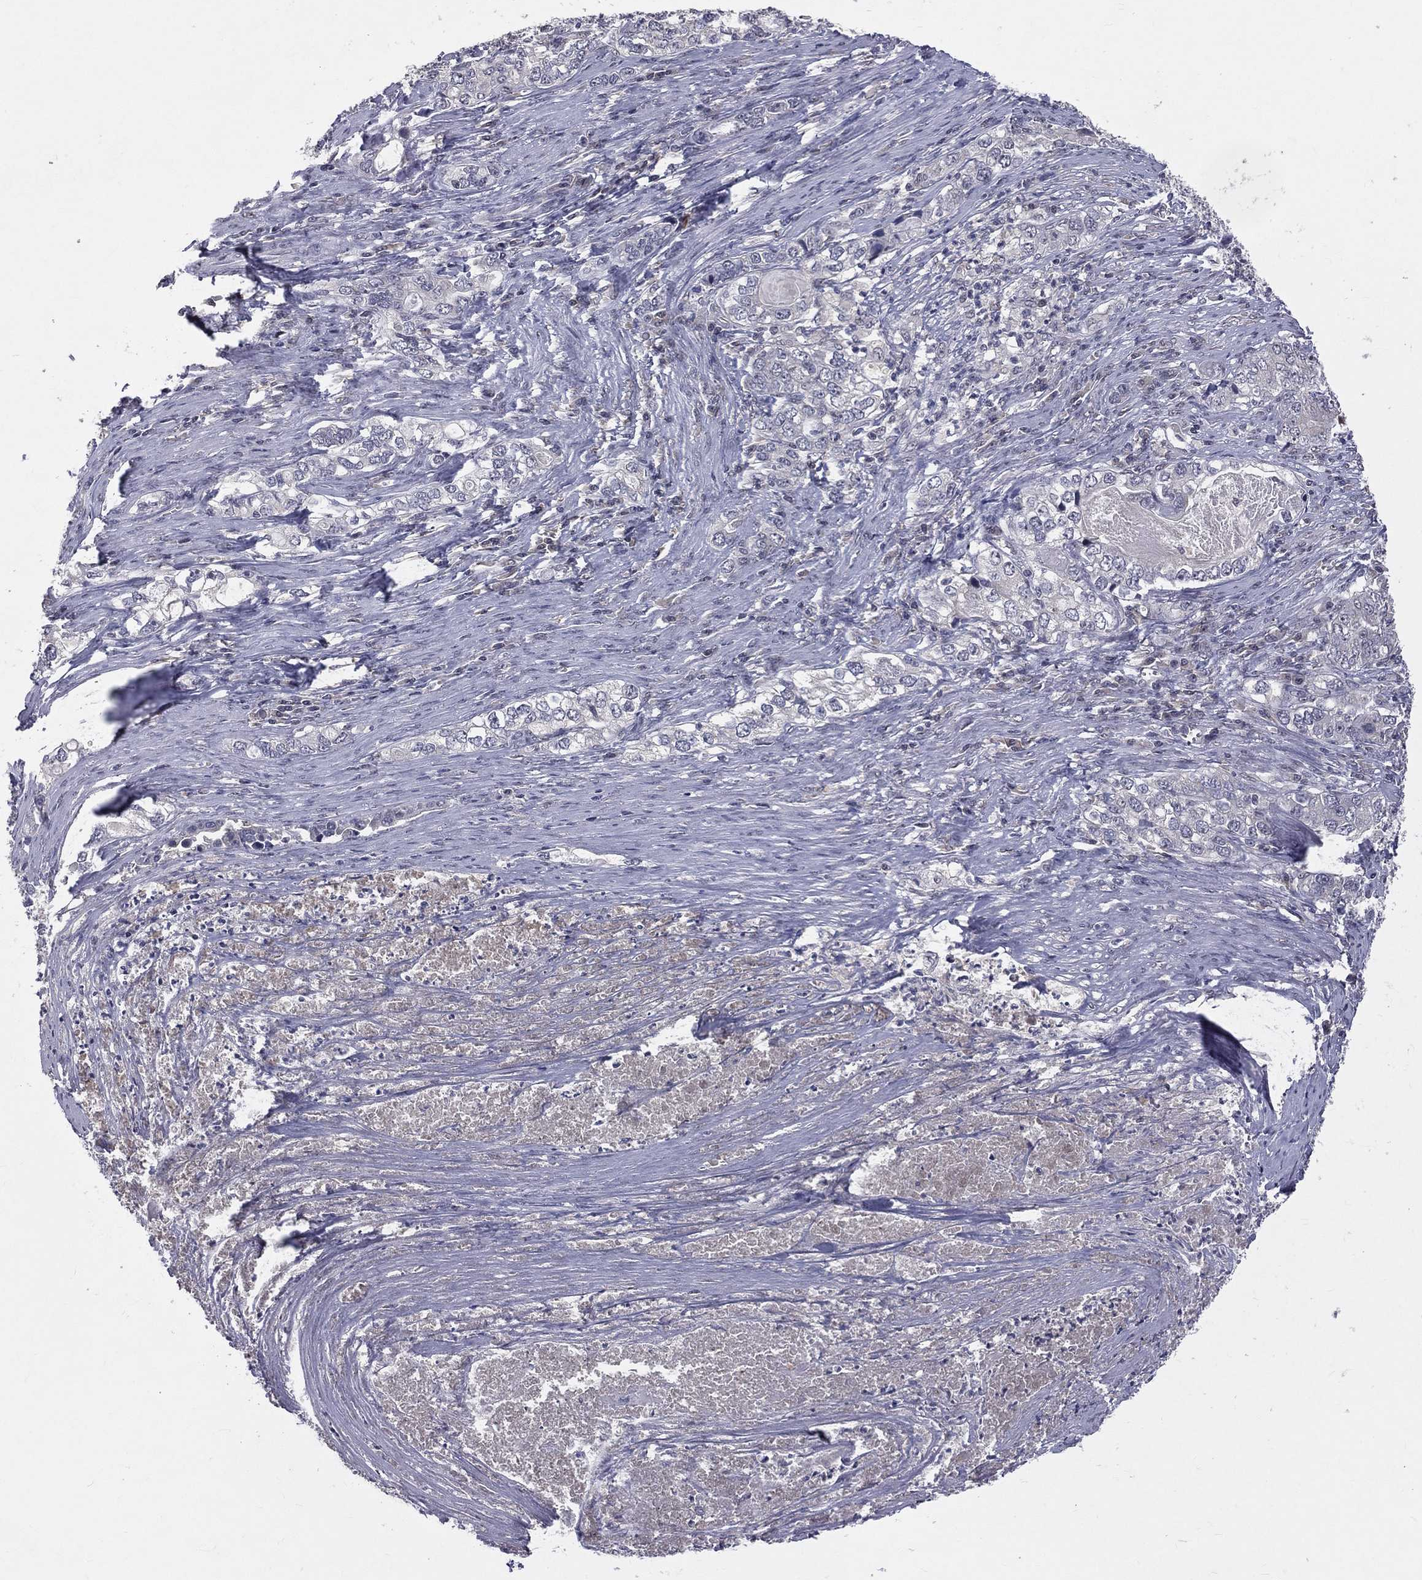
{"staining": {"intensity": "negative", "quantity": "none", "location": "none"}, "tissue": "stomach cancer", "cell_type": "Tumor cells", "image_type": "cancer", "snomed": [{"axis": "morphology", "description": "Adenocarcinoma, NOS"}, {"axis": "topography", "description": "Stomach, lower"}], "caption": "Immunohistochemical staining of human stomach cancer (adenocarcinoma) displays no significant positivity in tumor cells.", "gene": "DSG4", "patient": {"sex": "female", "age": 72}}